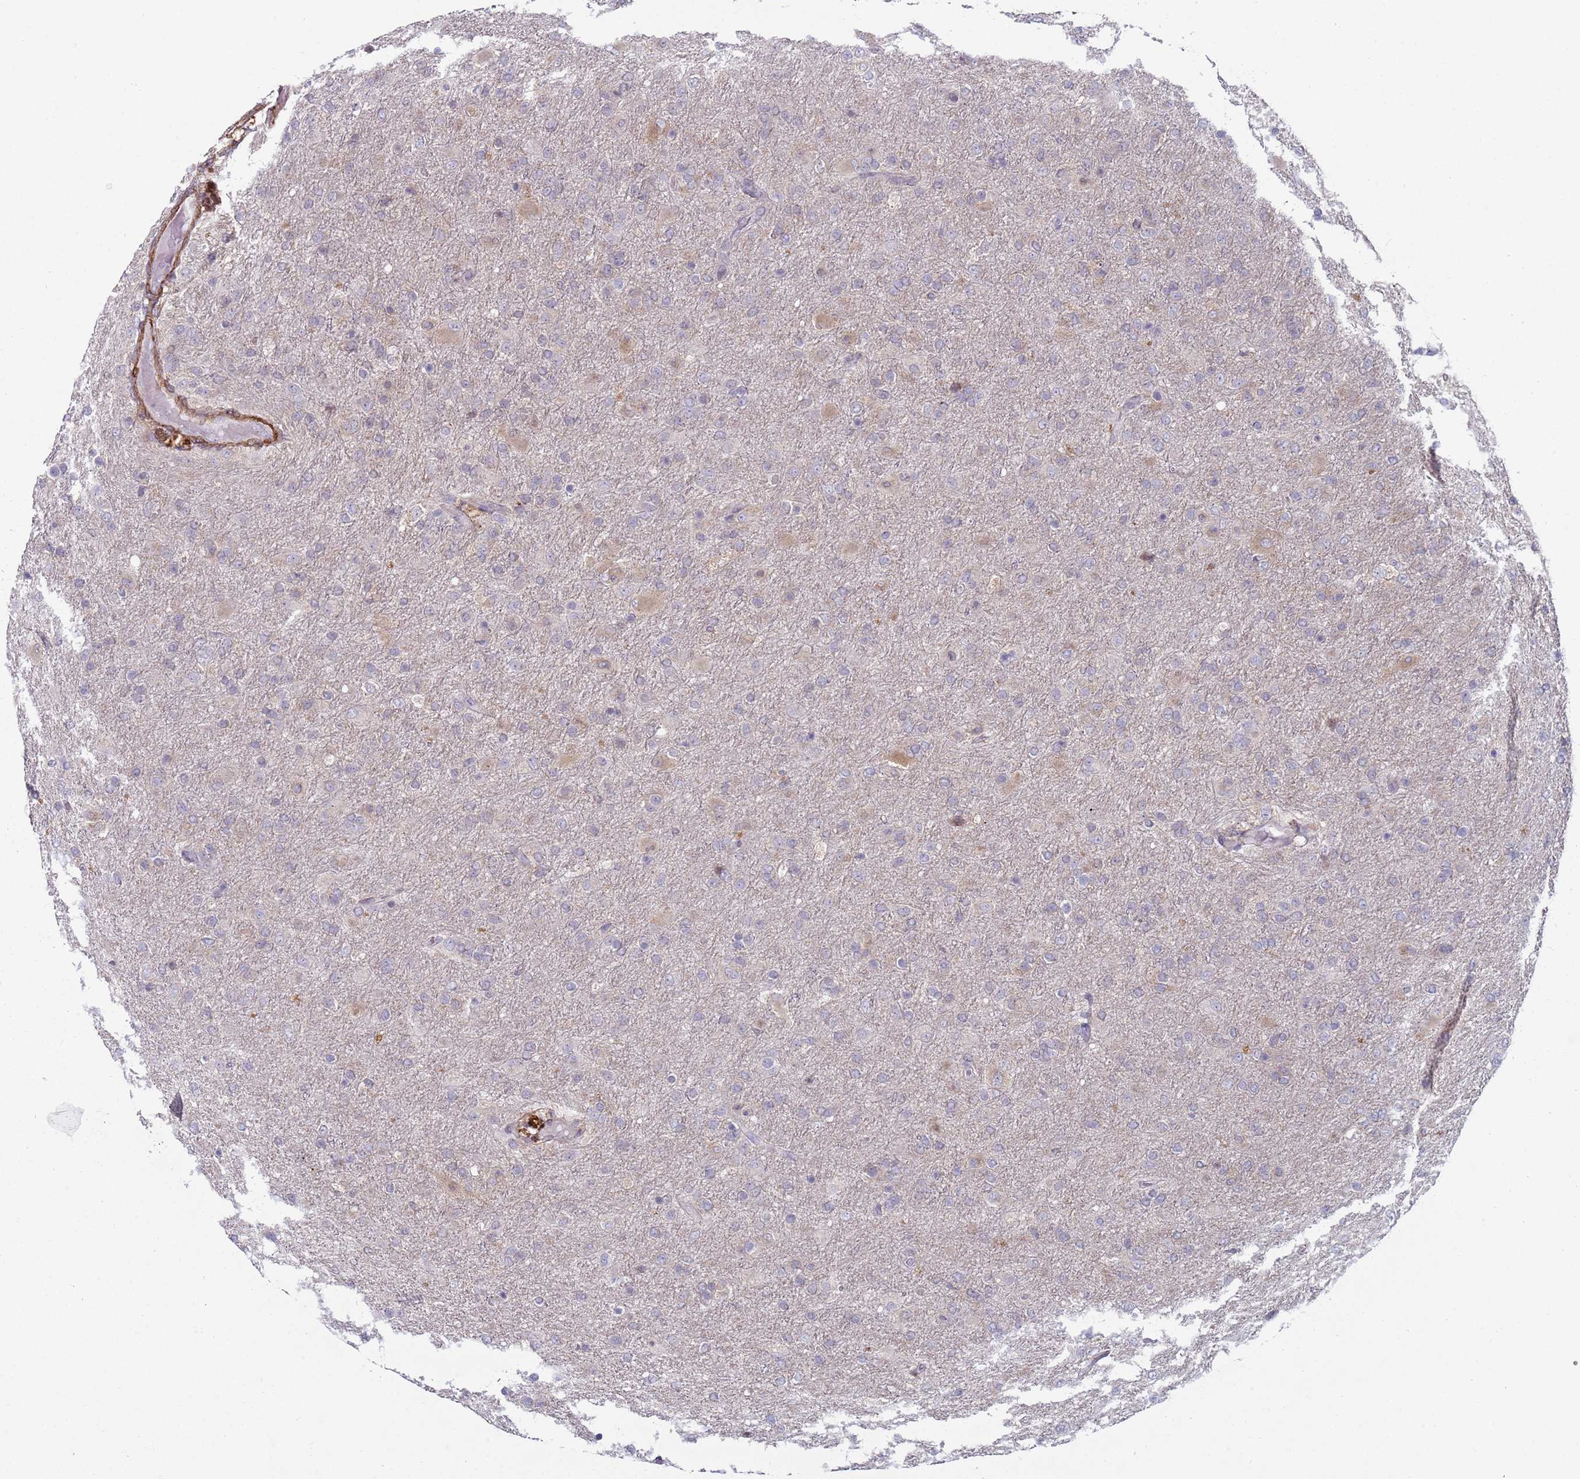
{"staining": {"intensity": "negative", "quantity": "none", "location": "none"}, "tissue": "glioma", "cell_type": "Tumor cells", "image_type": "cancer", "snomed": [{"axis": "morphology", "description": "Glioma, malignant, Low grade"}, {"axis": "topography", "description": "Brain"}], "caption": "DAB (3,3'-diaminobenzidine) immunohistochemical staining of malignant glioma (low-grade) reveals no significant positivity in tumor cells.", "gene": "SNAPC4", "patient": {"sex": "male", "age": 65}}